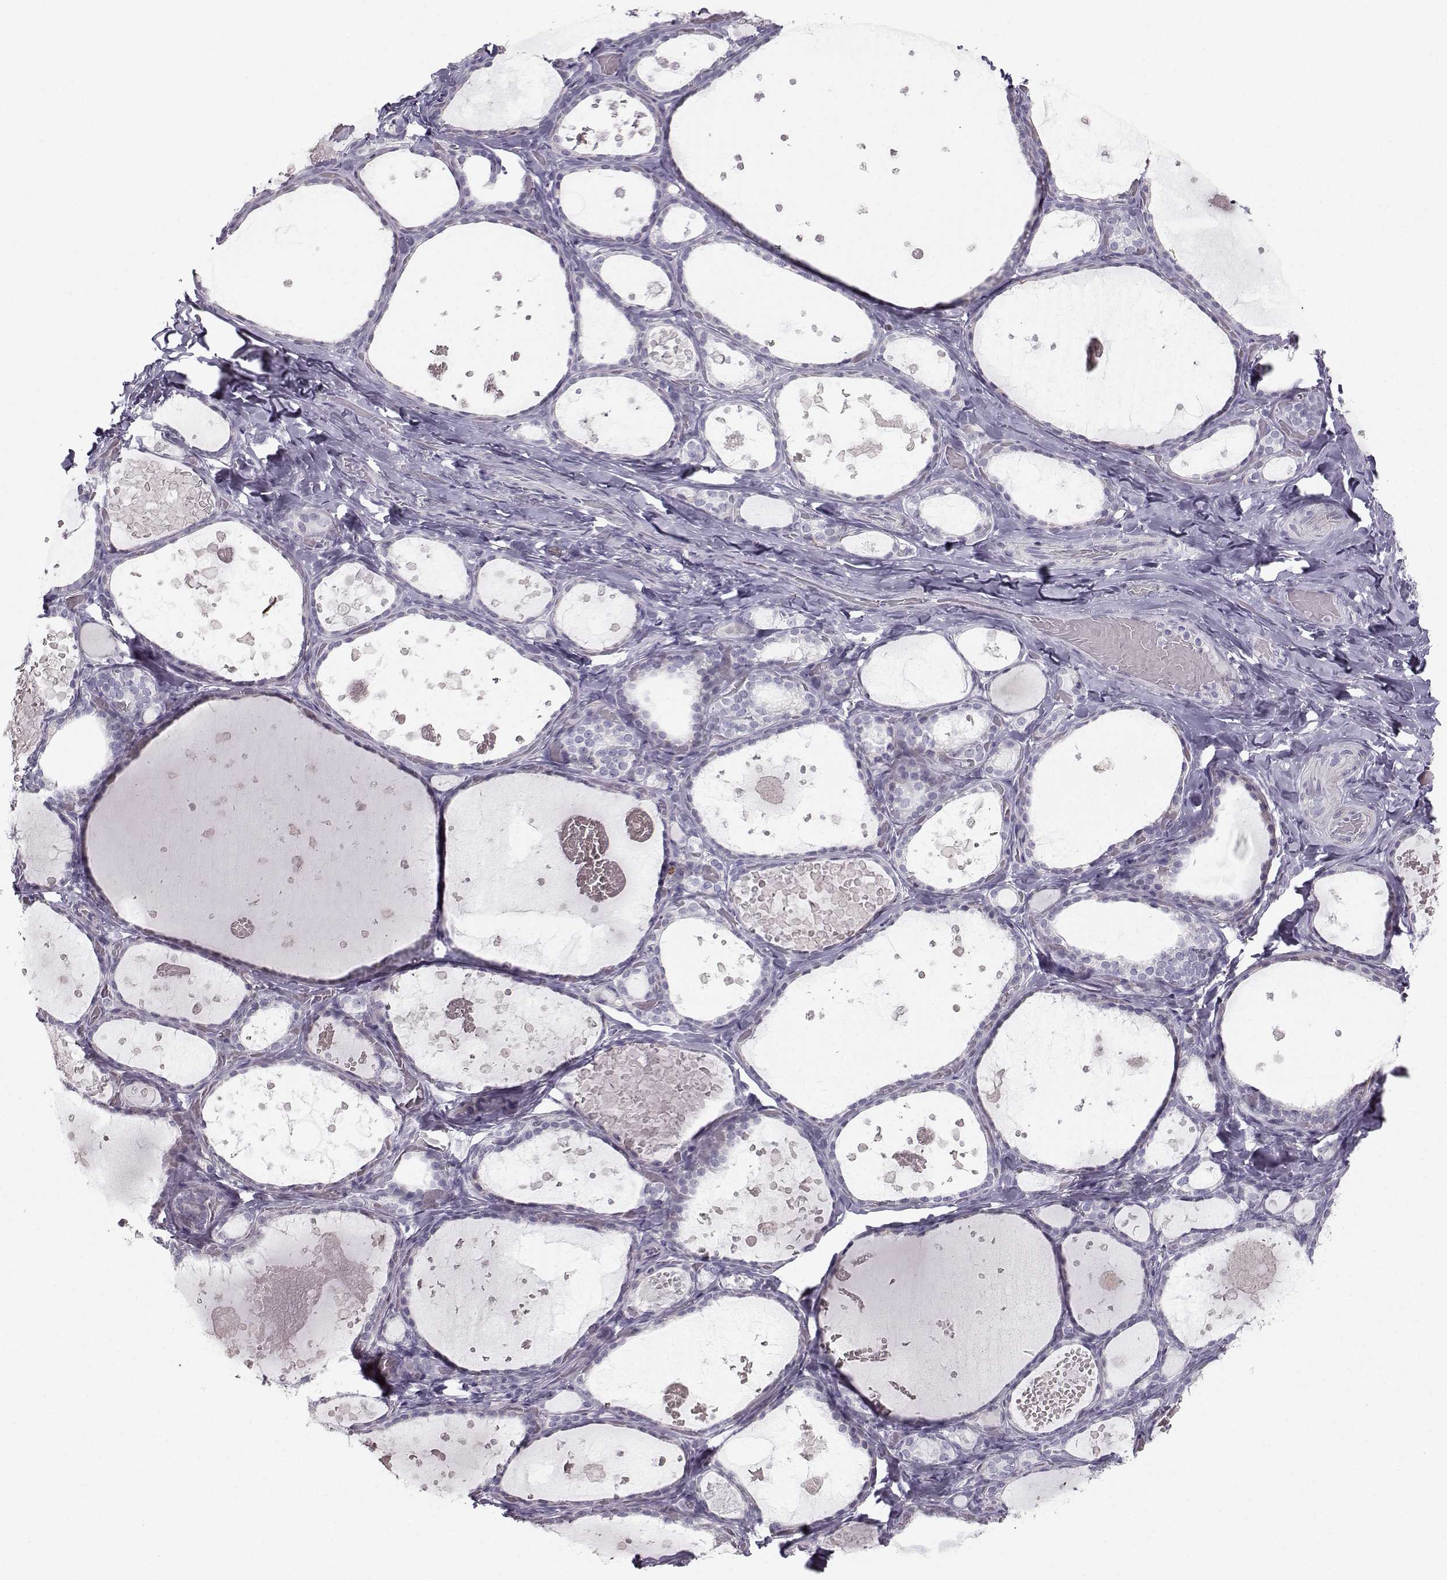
{"staining": {"intensity": "weak", "quantity": "25%-75%", "location": "cytoplasmic/membranous"}, "tissue": "thyroid gland", "cell_type": "Glandular cells", "image_type": "normal", "snomed": [{"axis": "morphology", "description": "Normal tissue, NOS"}, {"axis": "topography", "description": "Thyroid gland"}], "caption": "Brown immunohistochemical staining in unremarkable human thyroid gland exhibits weak cytoplasmic/membranous positivity in about 25%-75% of glandular cells. Immunohistochemistry stains the protein of interest in brown and the nuclei are stained blue.", "gene": "CASR", "patient": {"sex": "female", "age": 56}}